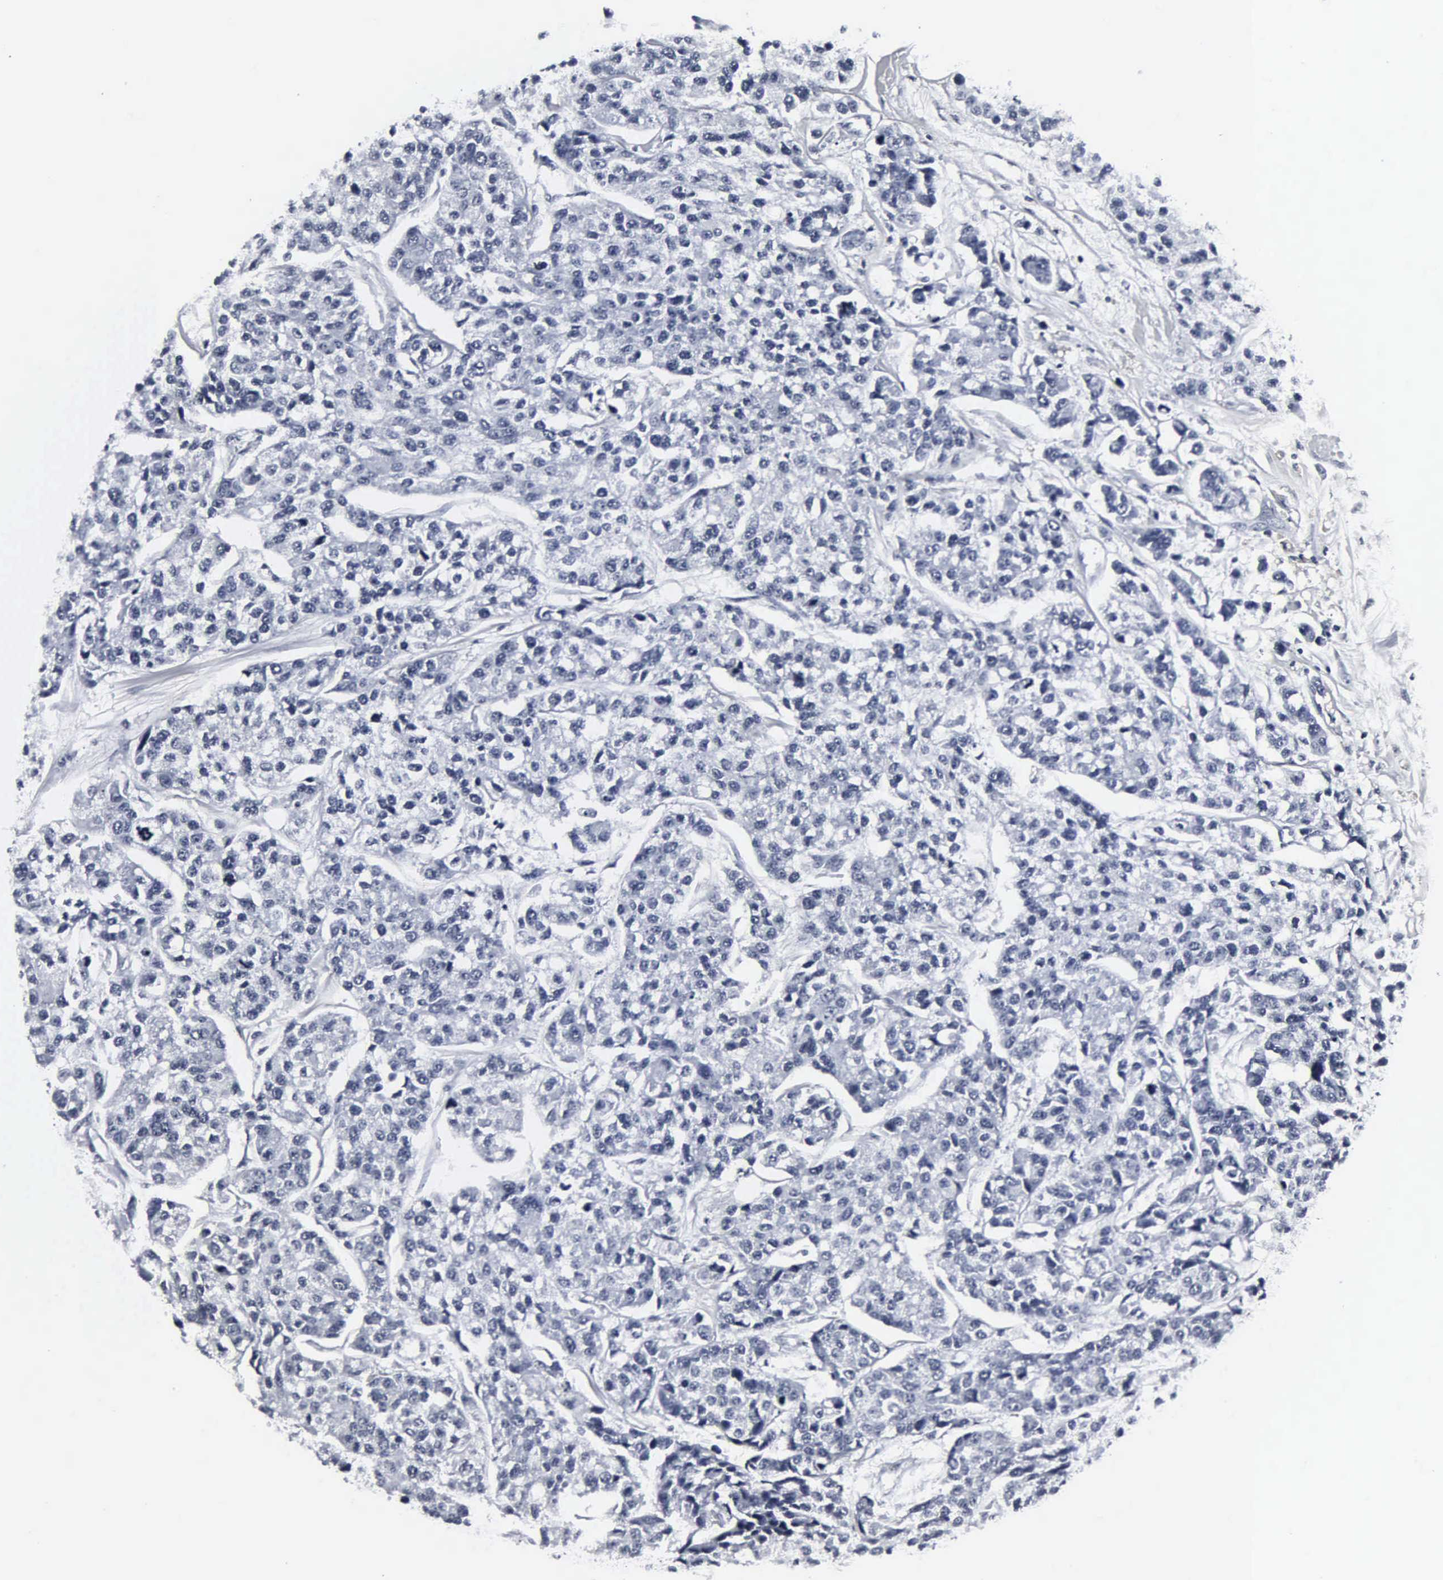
{"staining": {"intensity": "negative", "quantity": "none", "location": "none"}, "tissue": "breast cancer", "cell_type": "Tumor cells", "image_type": "cancer", "snomed": [{"axis": "morphology", "description": "Duct carcinoma"}, {"axis": "topography", "description": "Breast"}], "caption": "Tumor cells show no significant protein expression in breast cancer.", "gene": "DGCR2", "patient": {"sex": "female", "age": 51}}